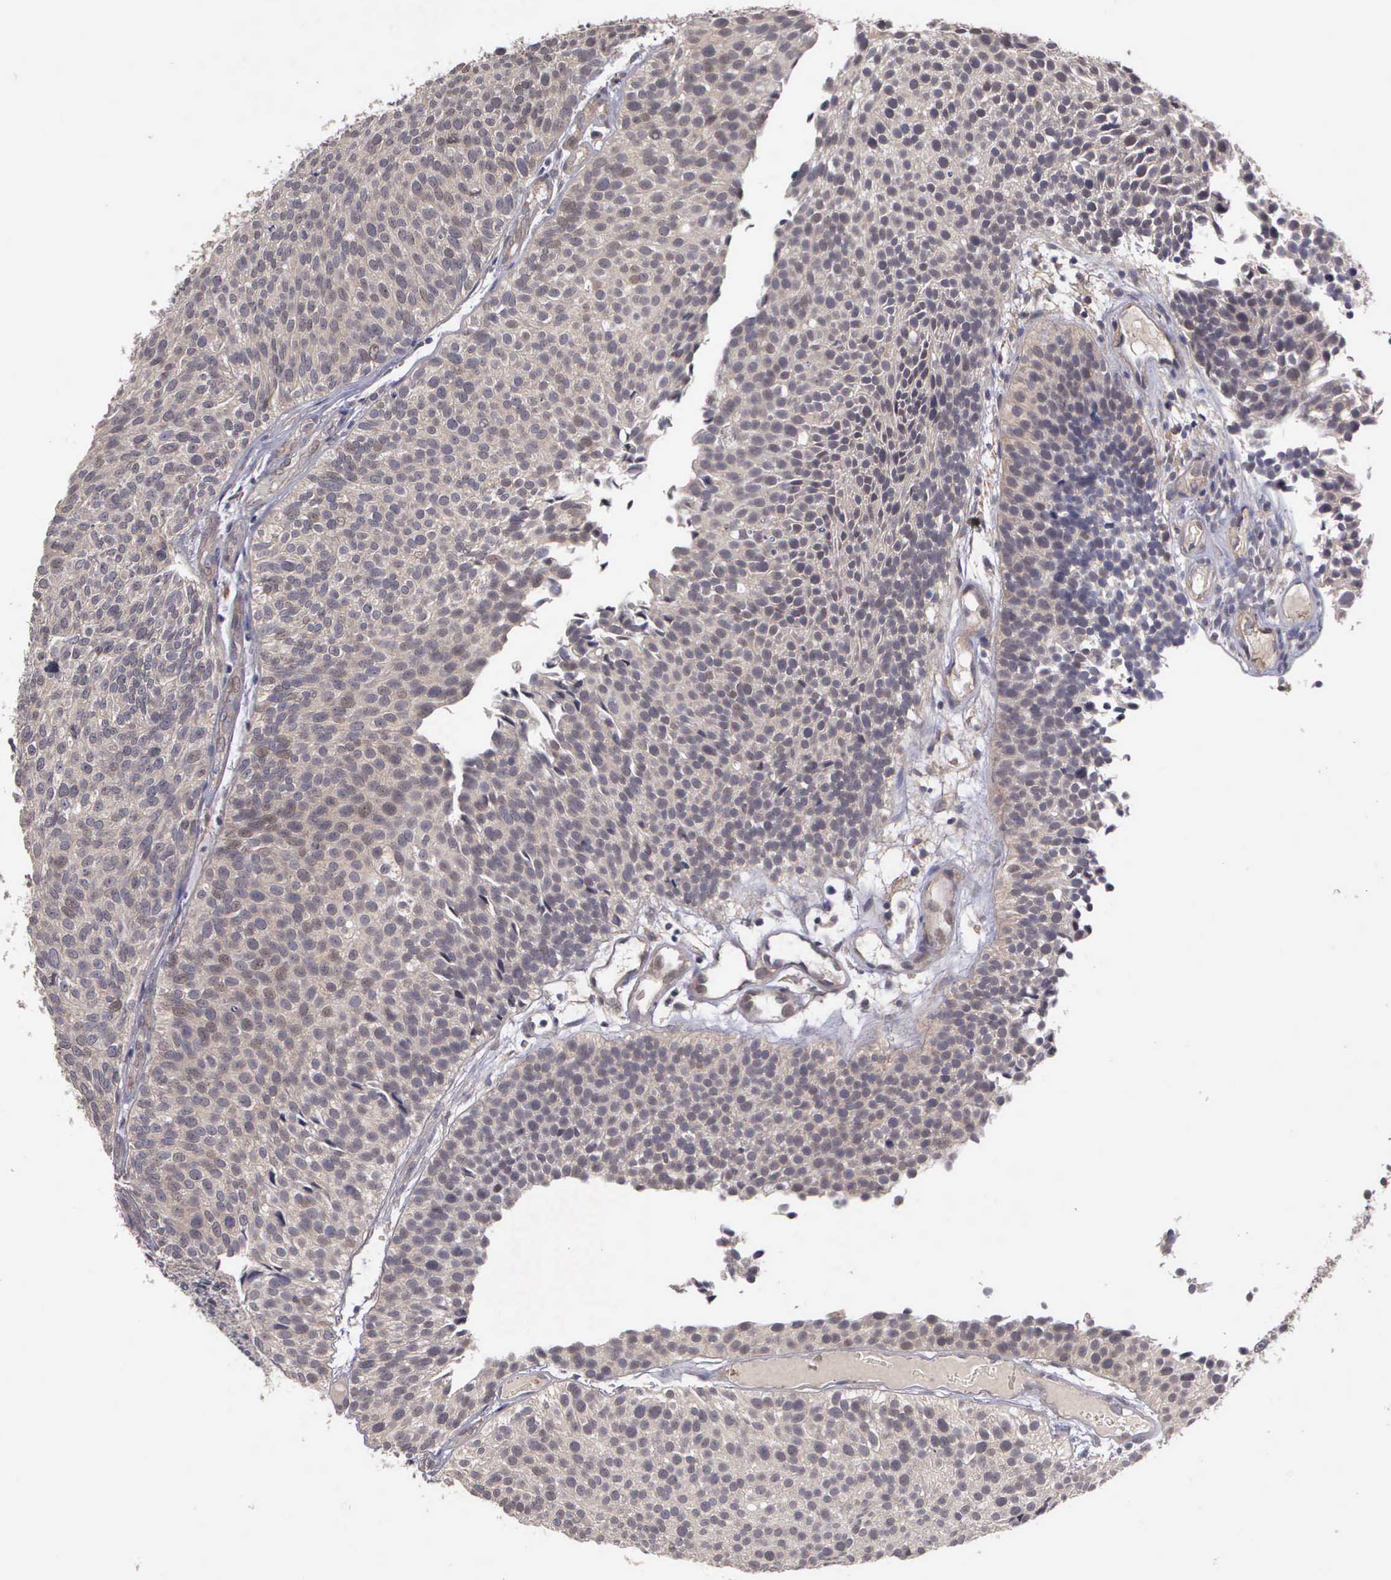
{"staining": {"intensity": "weak", "quantity": ">75%", "location": "cytoplasmic/membranous"}, "tissue": "urothelial cancer", "cell_type": "Tumor cells", "image_type": "cancer", "snomed": [{"axis": "morphology", "description": "Urothelial carcinoma, Low grade"}, {"axis": "topography", "description": "Urinary bladder"}], "caption": "About >75% of tumor cells in human urothelial carcinoma (low-grade) reveal weak cytoplasmic/membranous protein positivity as visualized by brown immunohistochemical staining.", "gene": "RTL10", "patient": {"sex": "male", "age": 85}}